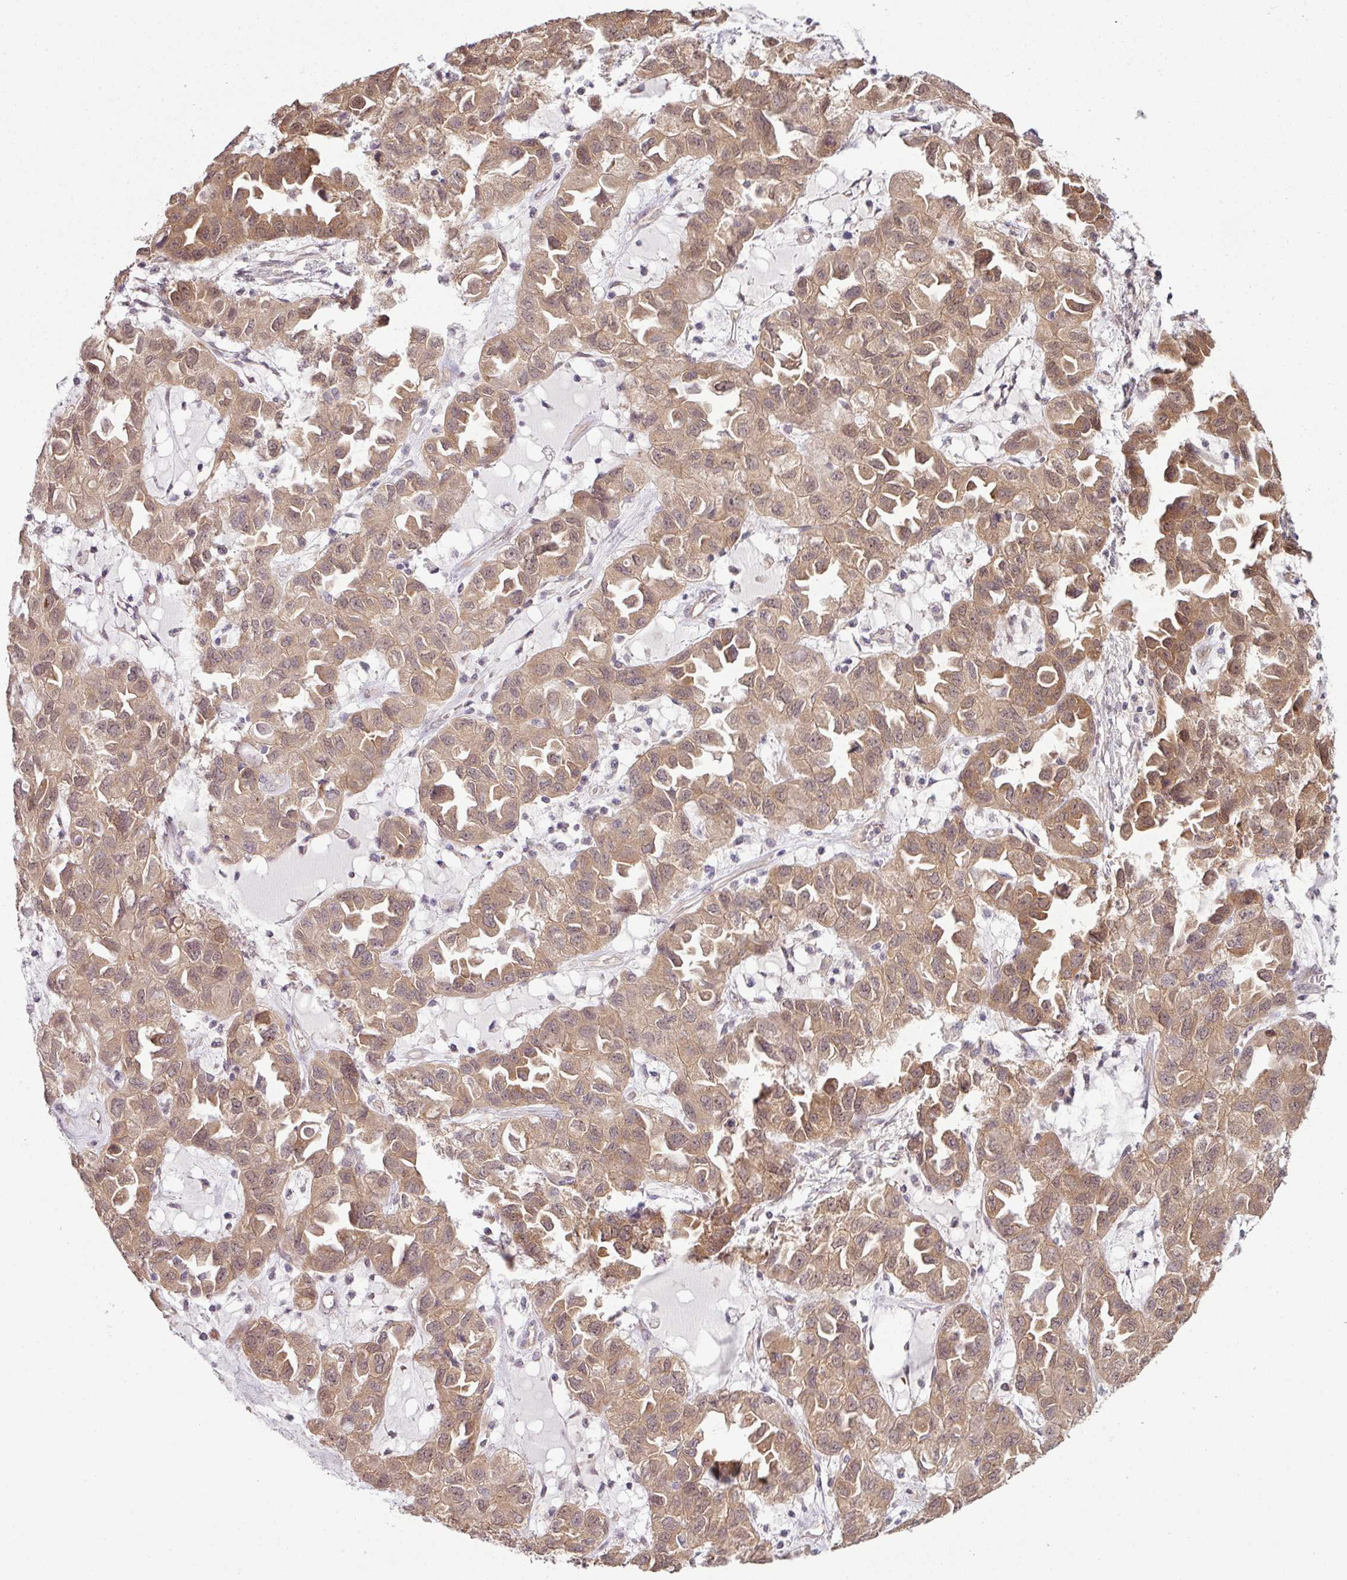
{"staining": {"intensity": "moderate", "quantity": ">75%", "location": "cytoplasmic/membranous,nuclear"}, "tissue": "ovarian cancer", "cell_type": "Tumor cells", "image_type": "cancer", "snomed": [{"axis": "morphology", "description": "Cystadenocarcinoma, serous, NOS"}, {"axis": "topography", "description": "Ovary"}], "caption": "Immunohistochemistry image of neoplastic tissue: human ovarian serous cystadenocarcinoma stained using immunohistochemistry (IHC) displays medium levels of moderate protein expression localized specifically in the cytoplasmic/membranous and nuclear of tumor cells, appearing as a cytoplasmic/membranous and nuclear brown color.", "gene": "DERPC", "patient": {"sex": "female", "age": 84}}